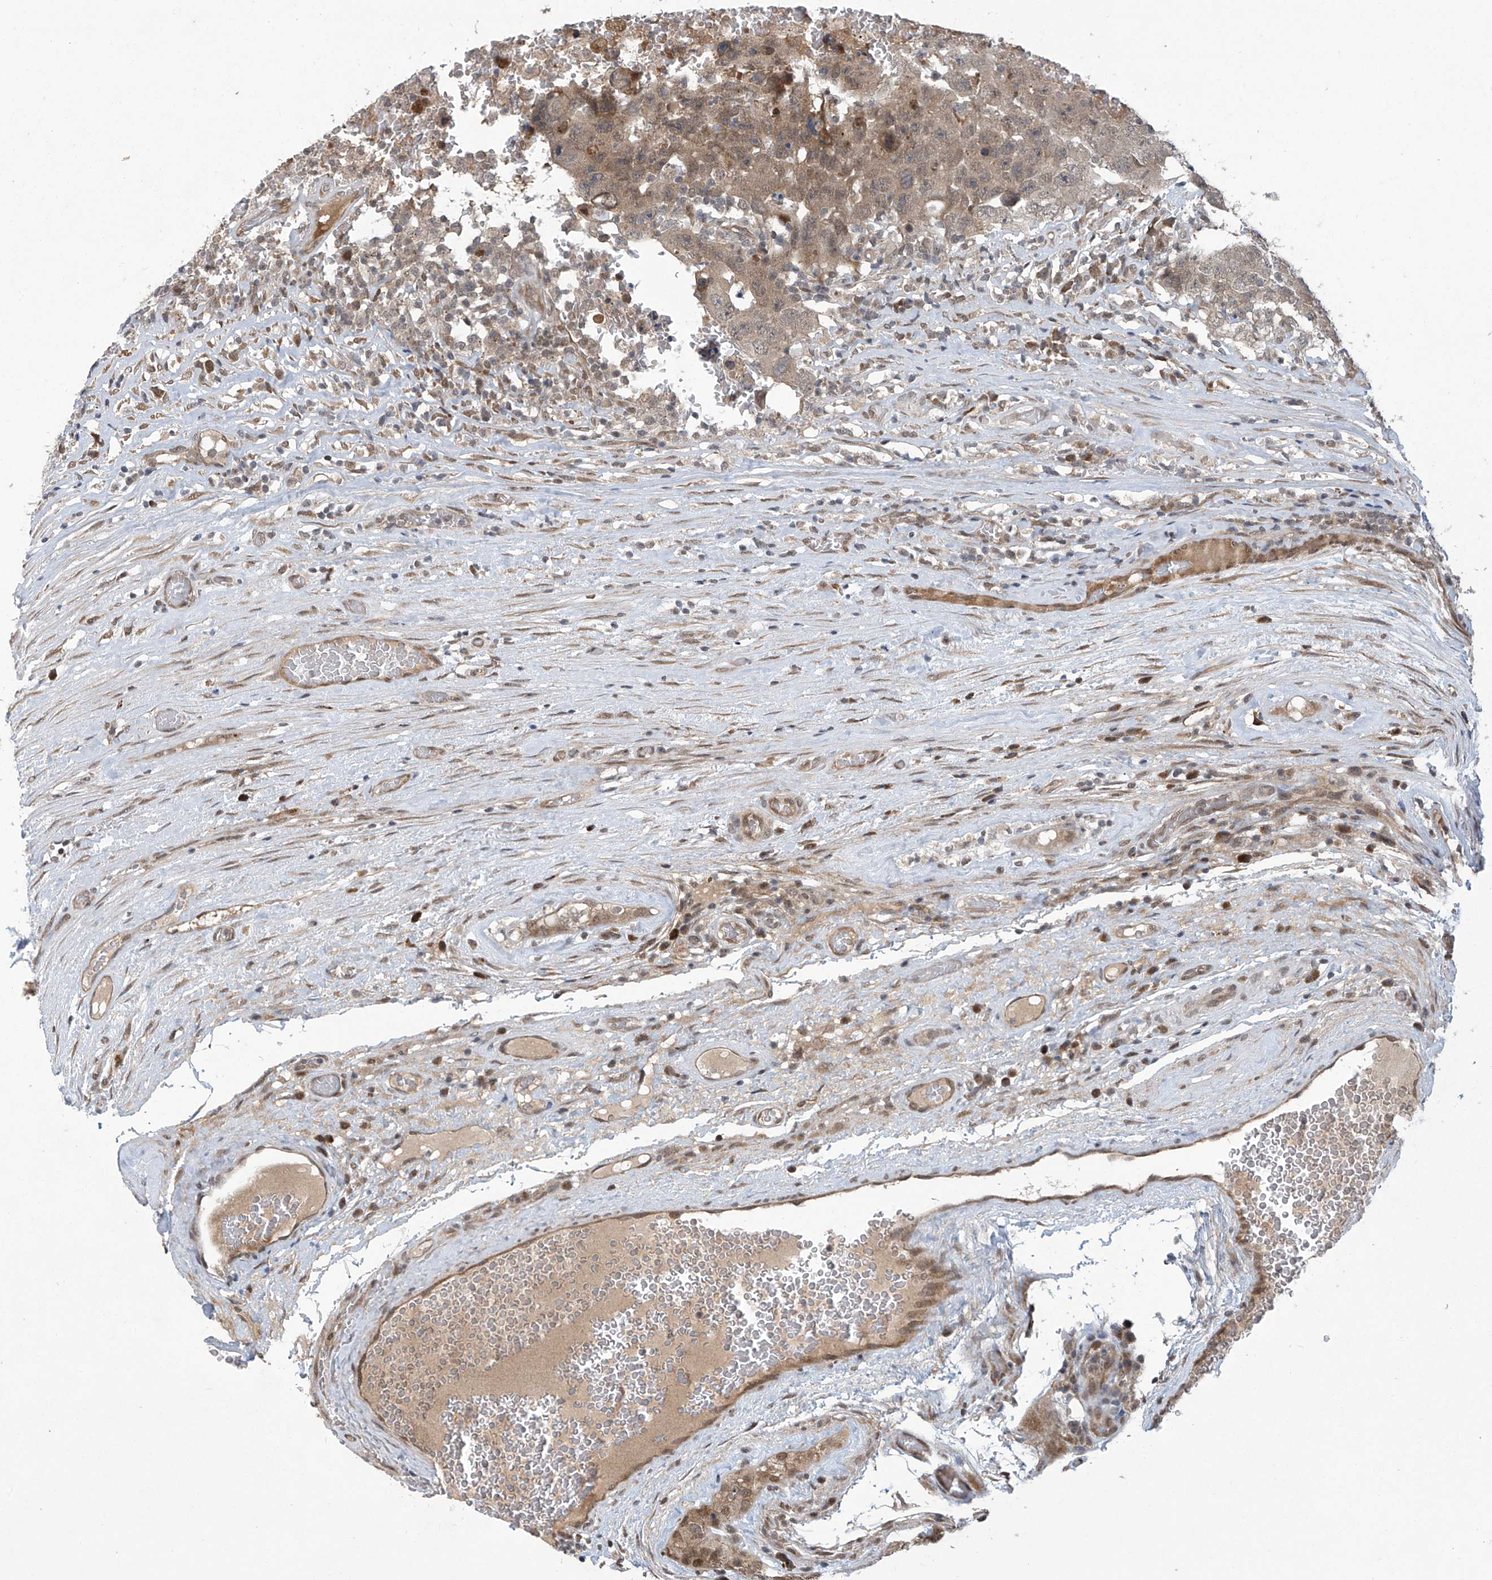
{"staining": {"intensity": "weak", "quantity": ">75%", "location": "cytoplasmic/membranous"}, "tissue": "testis cancer", "cell_type": "Tumor cells", "image_type": "cancer", "snomed": [{"axis": "morphology", "description": "Carcinoma, Embryonal, NOS"}, {"axis": "topography", "description": "Testis"}], "caption": "Protein expression by immunohistochemistry (IHC) displays weak cytoplasmic/membranous expression in about >75% of tumor cells in testis cancer. (Brightfield microscopy of DAB IHC at high magnification).", "gene": "ABHD13", "patient": {"sex": "male", "age": 26}}